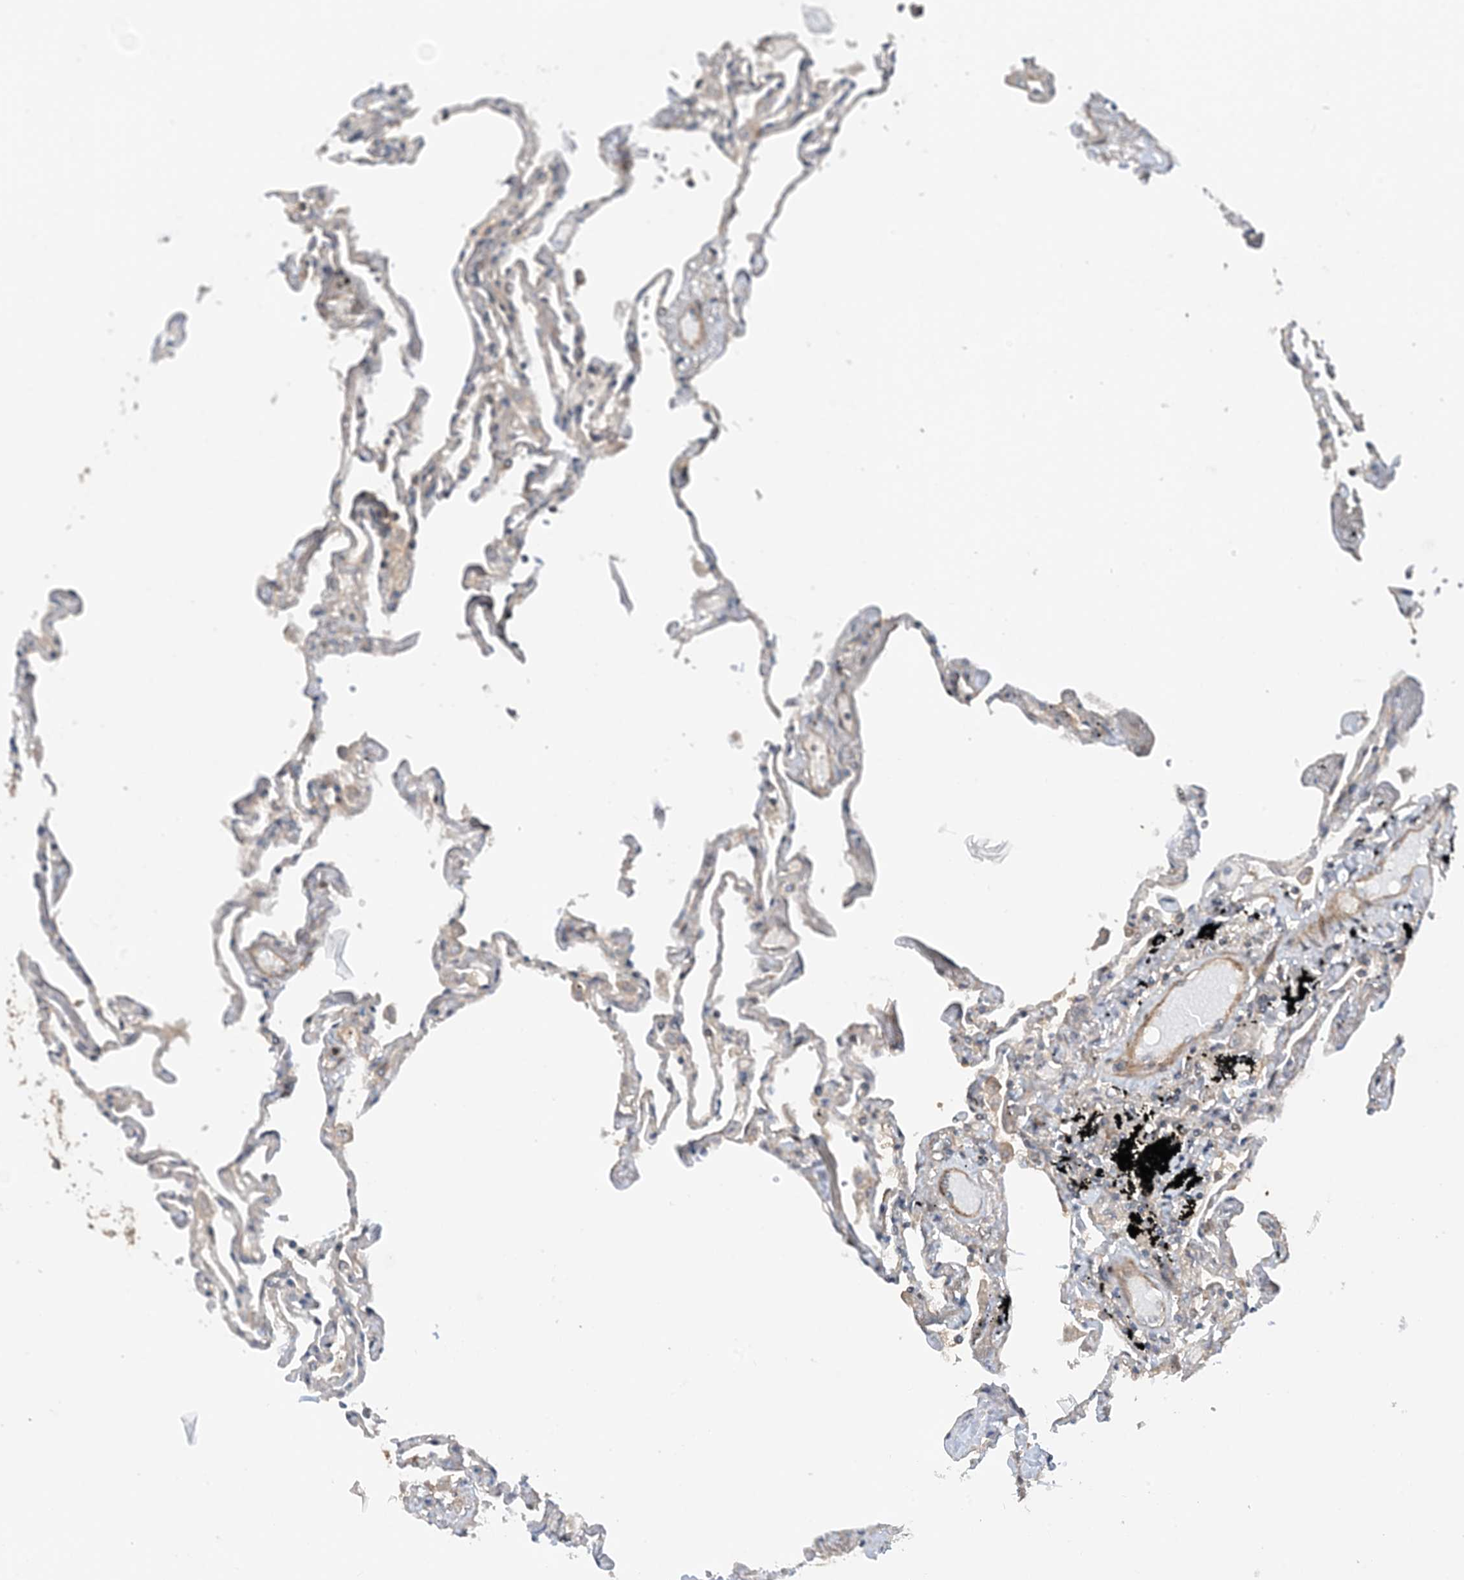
{"staining": {"intensity": "moderate", "quantity": "25%-75%", "location": "cytoplasmic/membranous"}, "tissue": "lung", "cell_type": "Alveolar cells", "image_type": "normal", "snomed": [{"axis": "morphology", "description": "Normal tissue, NOS"}, {"axis": "topography", "description": "Lung"}], "caption": "Immunohistochemistry (DAB) staining of benign human lung exhibits moderate cytoplasmic/membranous protein positivity in about 25%-75% of alveolar cells.", "gene": "HEMK1", "patient": {"sex": "female", "age": 67}}